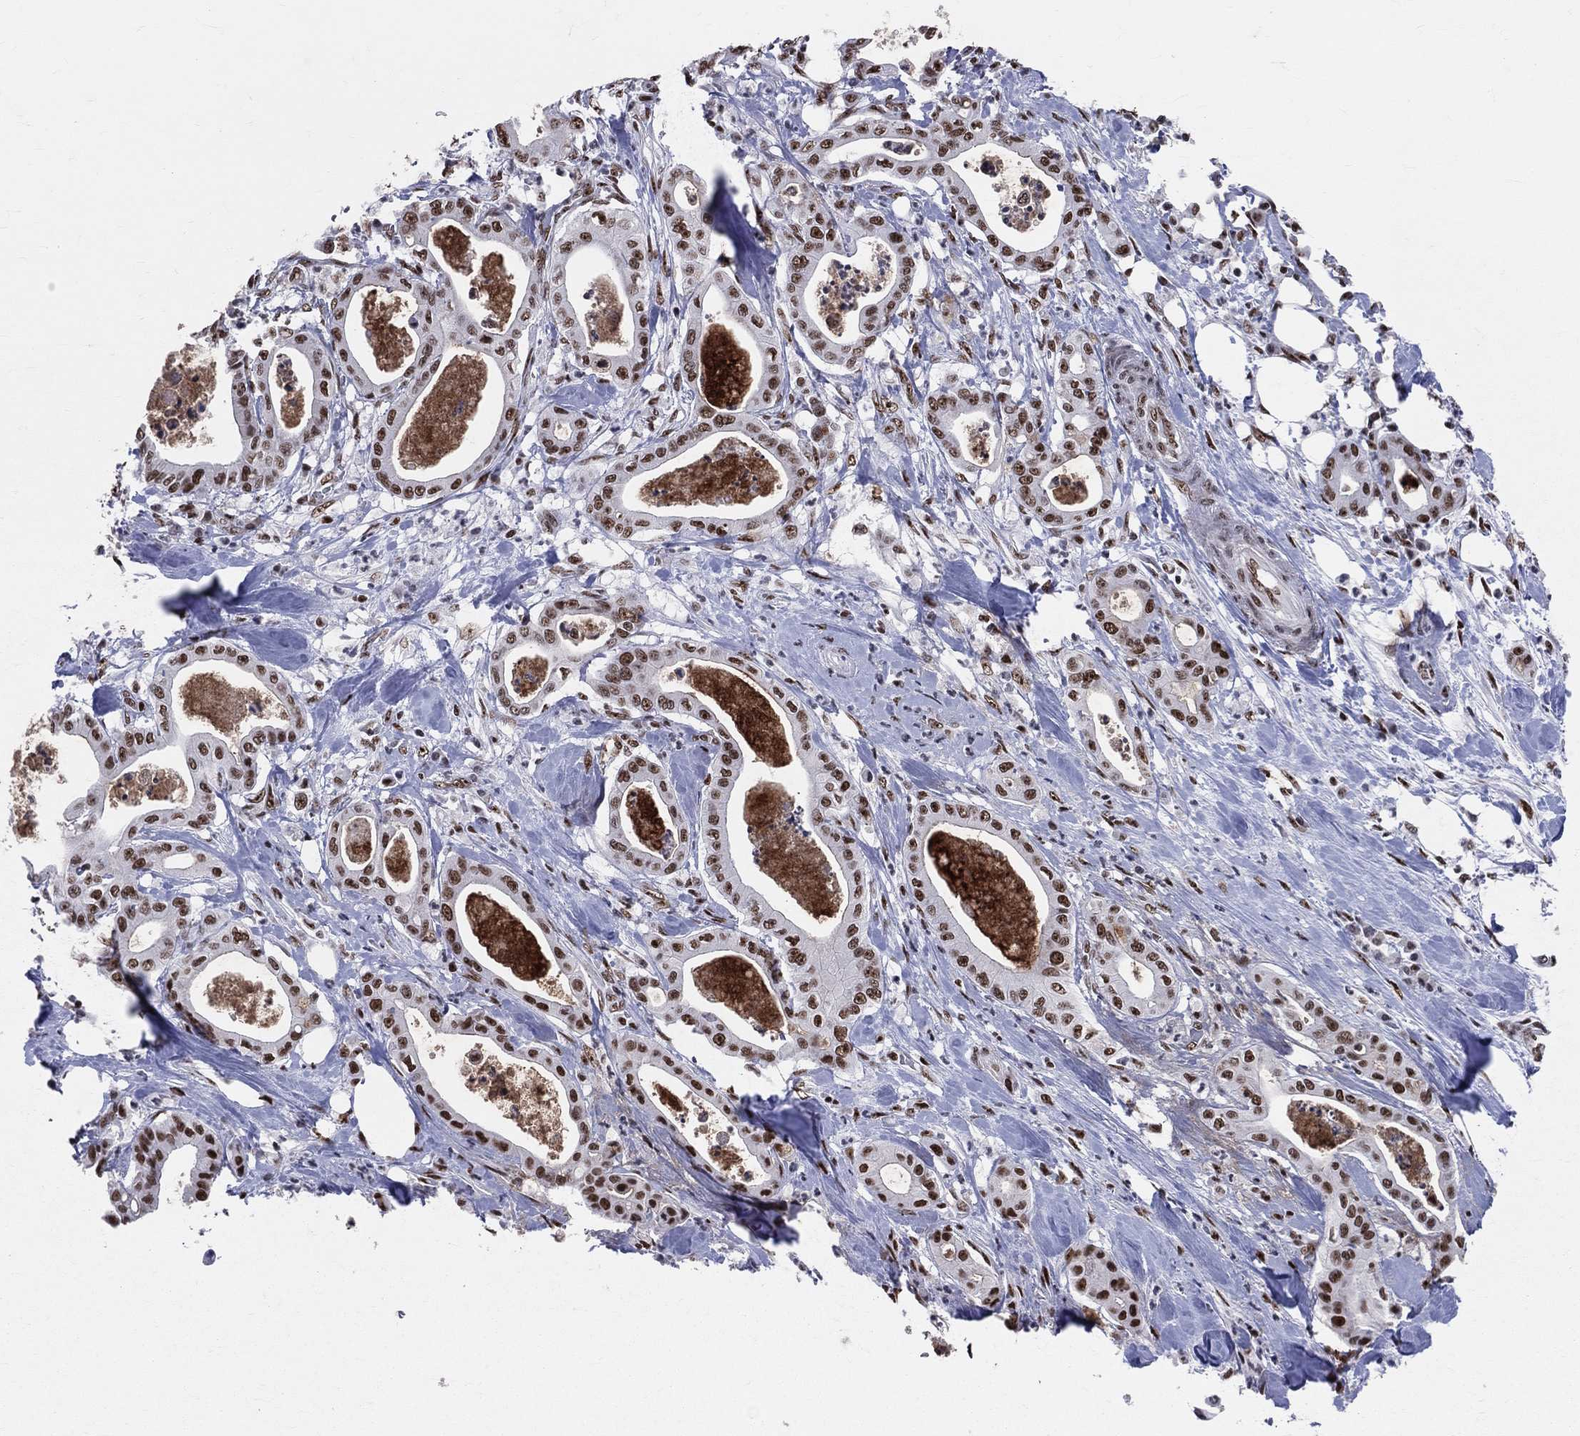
{"staining": {"intensity": "strong", "quantity": ">75%", "location": "nuclear"}, "tissue": "pancreatic cancer", "cell_type": "Tumor cells", "image_type": "cancer", "snomed": [{"axis": "morphology", "description": "Adenocarcinoma, NOS"}, {"axis": "topography", "description": "Pancreas"}], "caption": "Strong nuclear expression is identified in approximately >75% of tumor cells in pancreatic adenocarcinoma. Using DAB (3,3'-diaminobenzidine) (brown) and hematoxylin (blue) stains, captured at high magnification using brightfield microscopy.", "gene": "CDK7", "patient": {"sex": "male", "age": 71}}